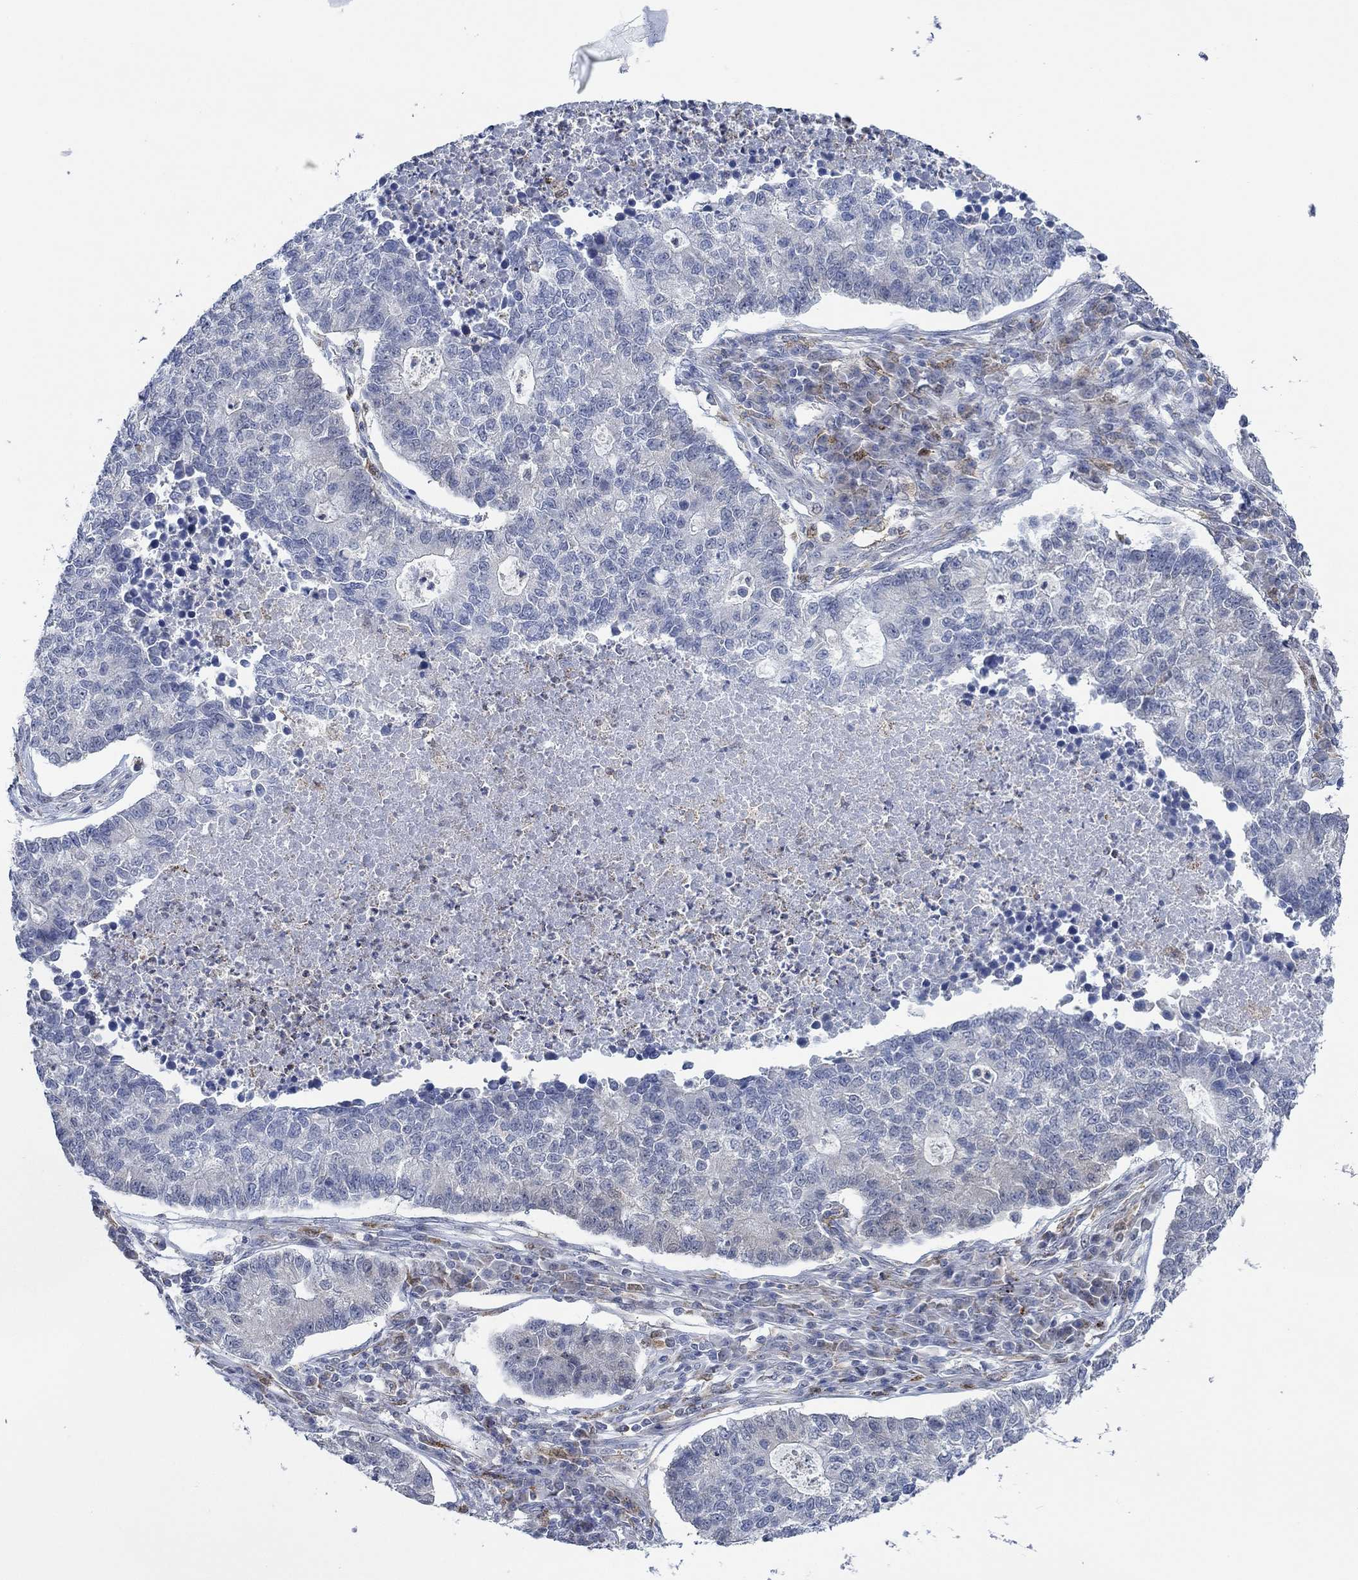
{"staining": {"intensity": "negative", "quantity": "none", "location": "none"}, "tissue": "lung cancer", "cell_type": "Tumor cells", "image_type": "cancer", "snomed": [{"axis": "morphology", "description": "Adenocarcinoma, NOS"}, {"axis": "topography", "description": "Lung"}], "caption": "High power microscopy histopathology image of an immunohistochemistry (IHC) image of lung cancer, revealing no significant expression in tumor cells.", "gene": "MPP1", "patient": {"sex": "male", "age": 57}}